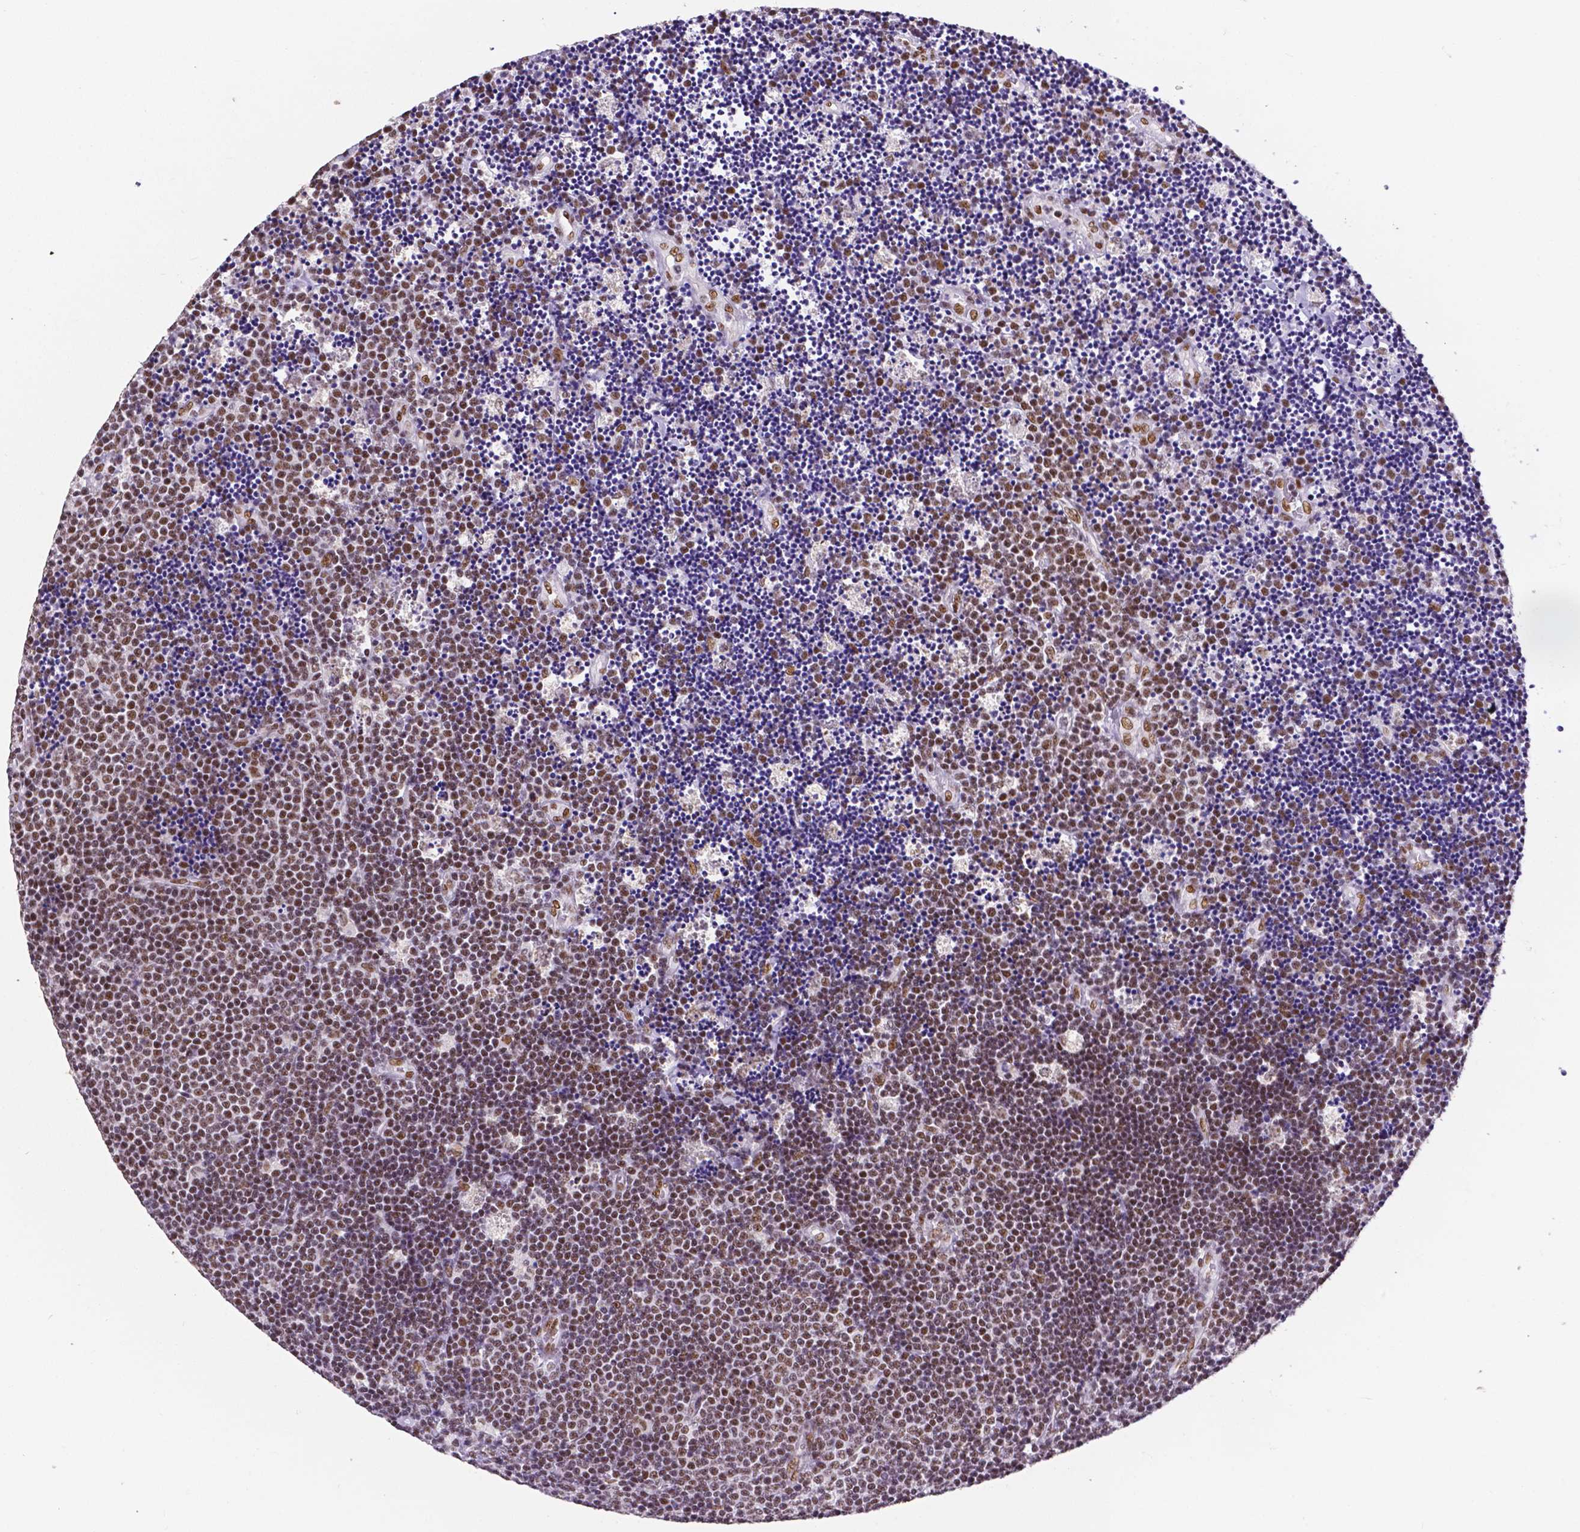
{"staining": {"intensity": "moderate", "quantity": "25%-75%", "location": "nuclear"}, "tissue": "lymphoma", "cell_type": "Tumor cells", "image_type": "cancer", "snomed": [{"axis": "morphology", "description": "Malignant lymphoma, non-Hodgkin's type, Low grade"}, {"axis": "topography", "description": "Brain"}], "caption": "A micrograph of human low-grade malignant lymphoma, non-Hodgkin's type stained for a protein exhibits moderate nuclear brown staining in tumor cells.", "gene": "ATRX", "patient": {"sex": "female", "age": 66}}